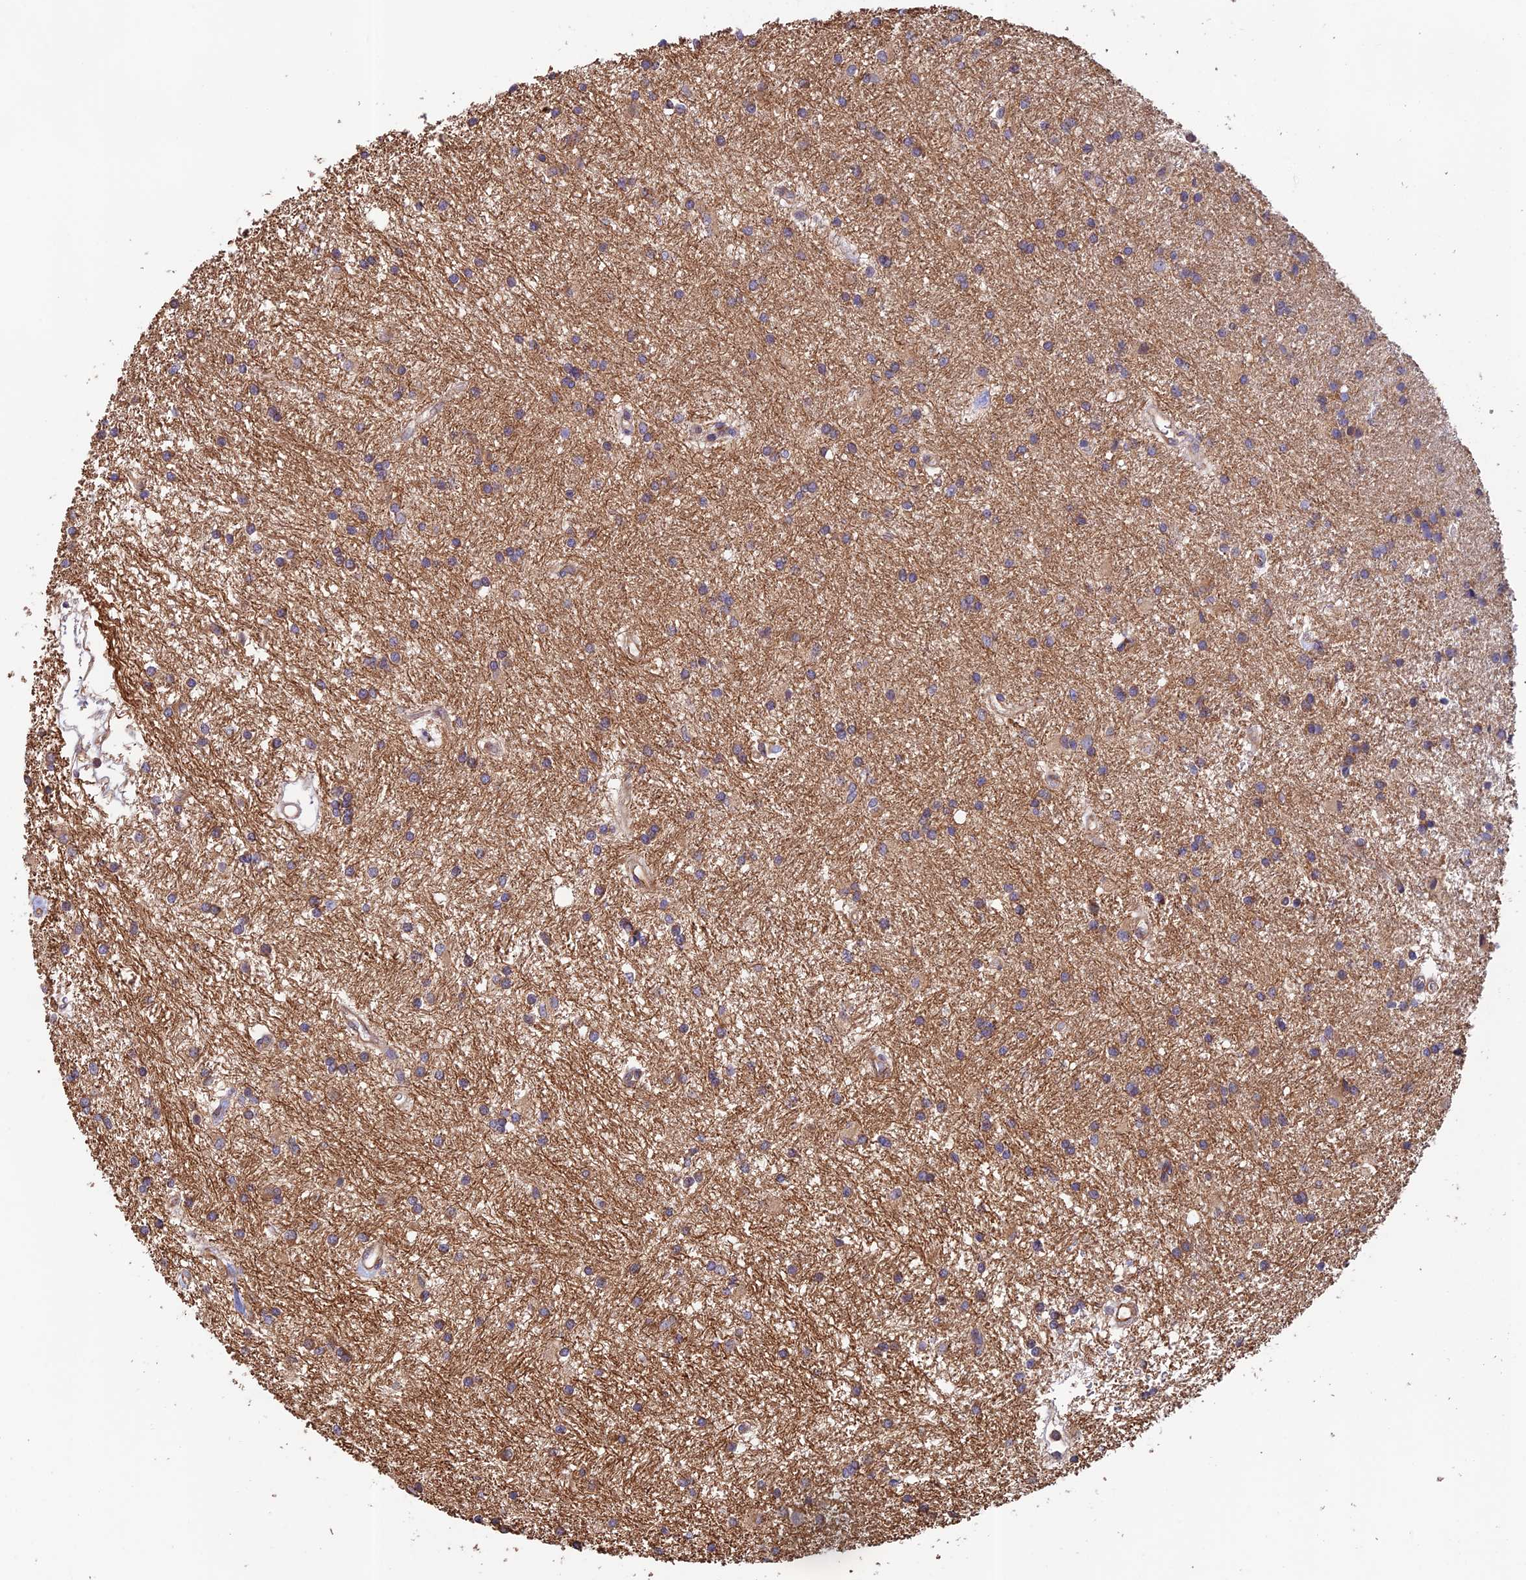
{"staining": {"intensity": "weak", "quantity": "<25%", "location": "cytoplasmic/membranous"}, "tissue": "glioma", "cell_type": "Tumor cells", "image_type": "cancer", "snomed": [{"axis": "morphology", "description": "Glioma, malignant, High grade"}, {"axis": "topography", "description": "Brain"}], "caption": "The histopathology image shows no staining of tumor cells in glioma. Brightfield microscopy of immunohistochemistry (IHC) stained with DAB (brown) and hematoxylin (blue), captured at high magnification.", "gene": "EMC3", "patient": {"sex": "male", "age": 77}}